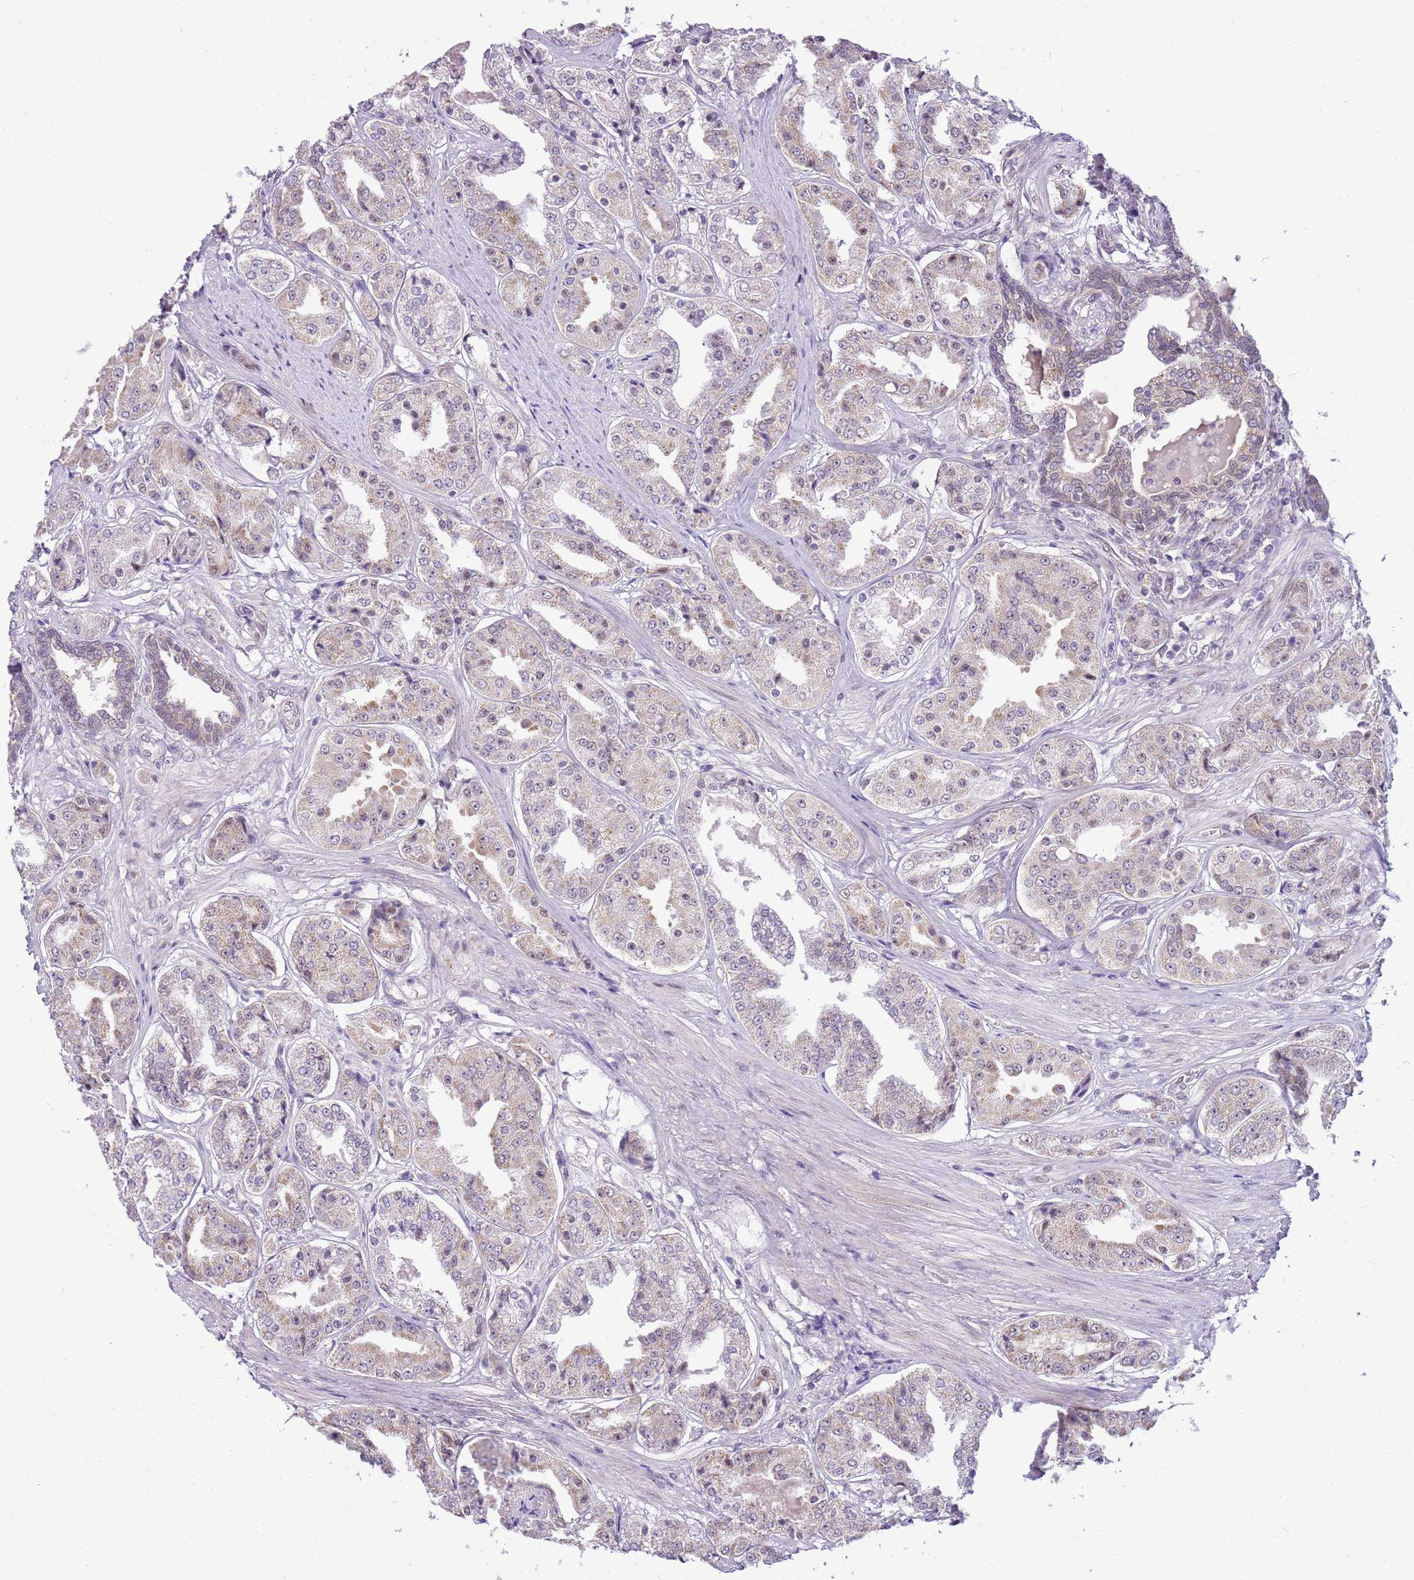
{"staining": {"intensity": "negative", "quantity": "none", "location": "none"}, "tissue": "prostate cancer", "cell_type": "Tumor cells", "image_type": "cancer", "snomed": [{"axis": "morphology", "description": "Adenocarcinoma, High grade"}, {"axis": "topography", "description": "Prostate"}], "caption": "Histopathology image shows no significant protein positivity in tumor cells of prostate cancer. Nuclei are stained in blue.", "gene": "FAM120C", "patient": {"sex": "male", "age": 63}}